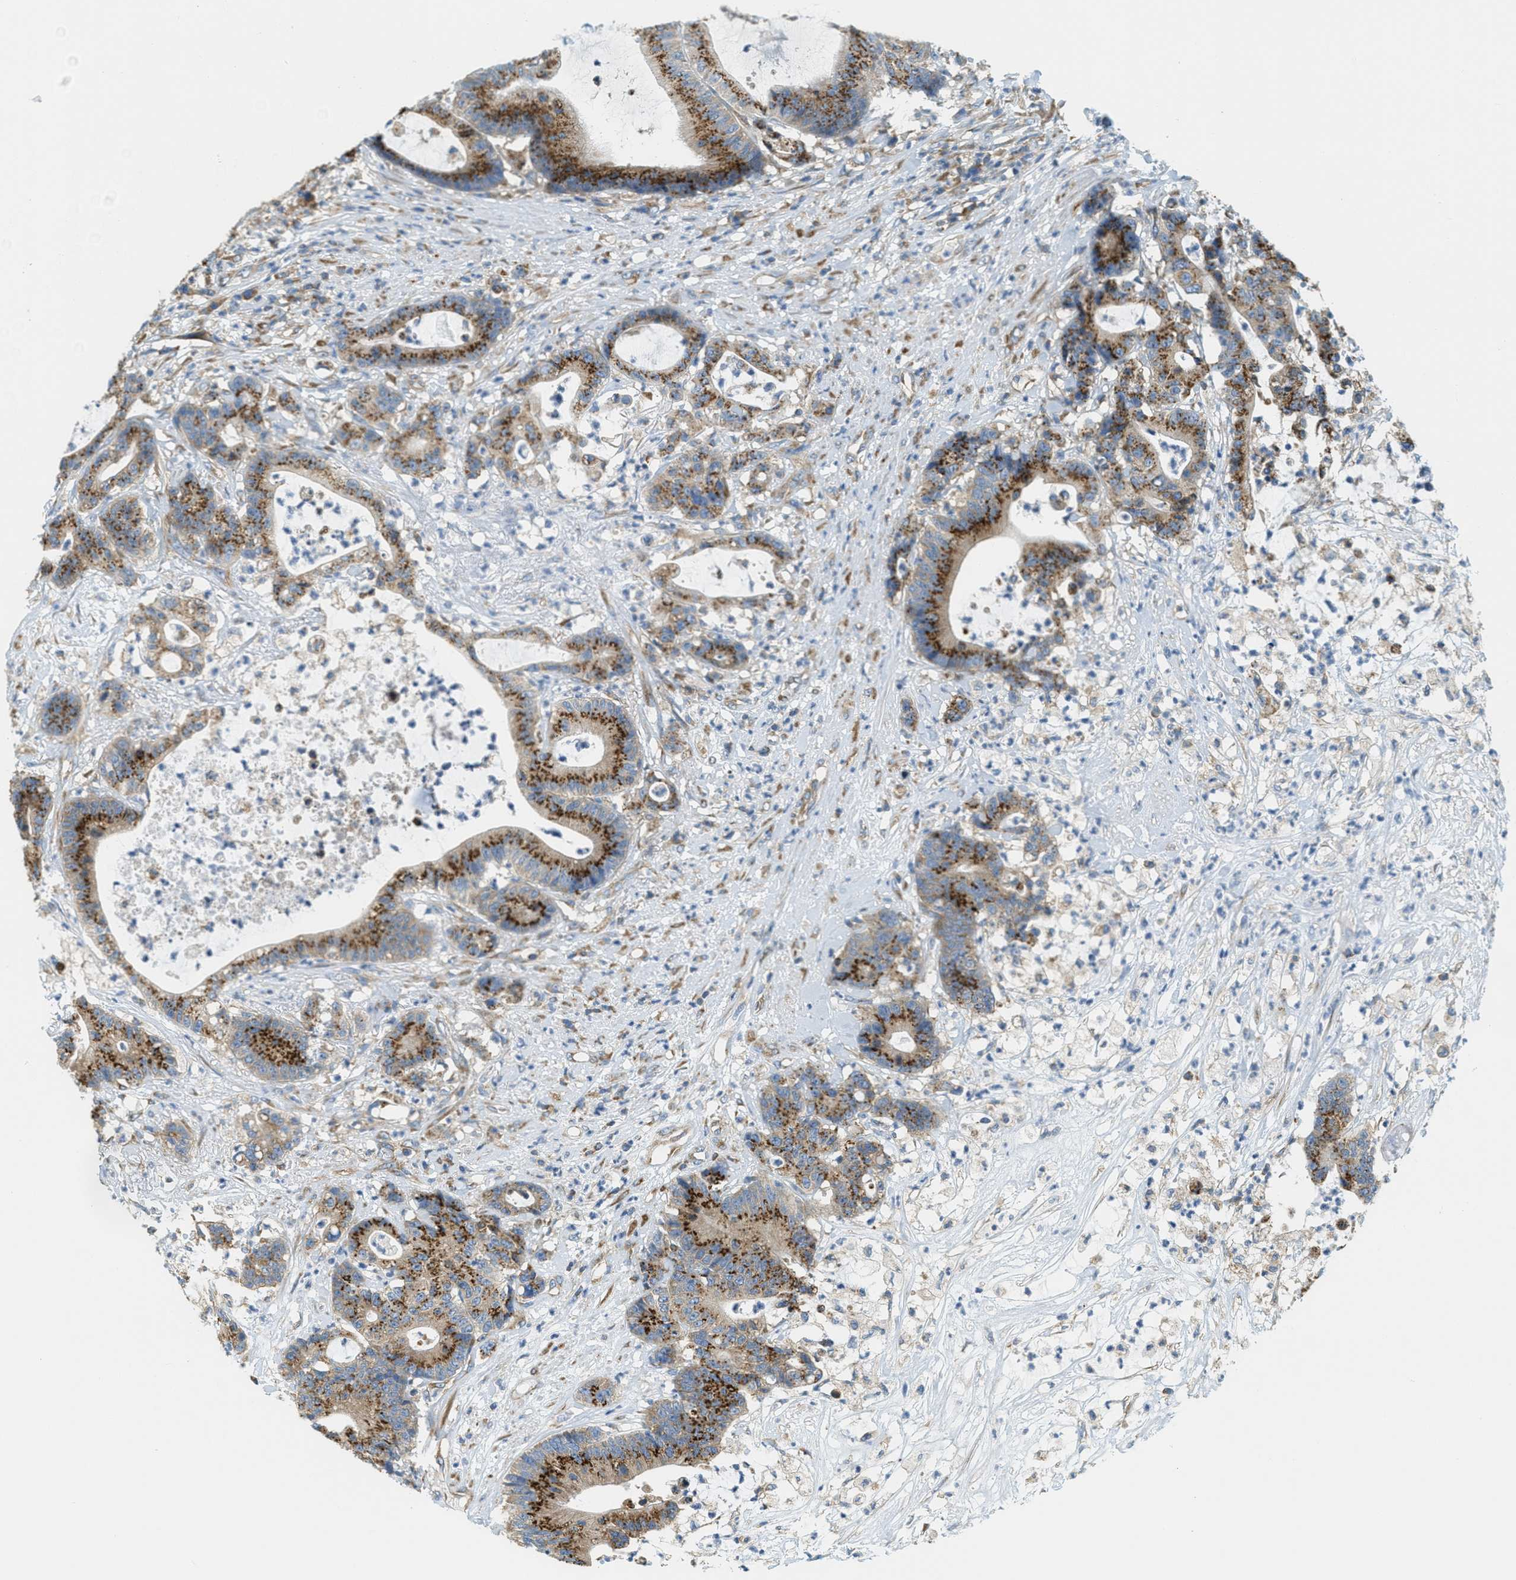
{"staining": {"intensity": "strong", "quantity": "25%-75%", "location": "cytoplasmic/membranous"}, "tissue": "colorectal cancer", "cell_type": "Tumor cells", "image_type": "cancer", "snomed": [{"axis": "morphology", "description": "Adenocarcinoma, NOS"}, {"axis": "topography", "description": "Colon"}], "caption": "Immunohistochemistry photomicrograph of adenocarcinoma (colorectal) stained for a protein (brown), which demonstrates high levels of strong cytoplasmic/membranous expression in approximately 25%-75% of tumor cells.", "gene": "ABCF1", "patient": {"sex": "female", "age": 84}}